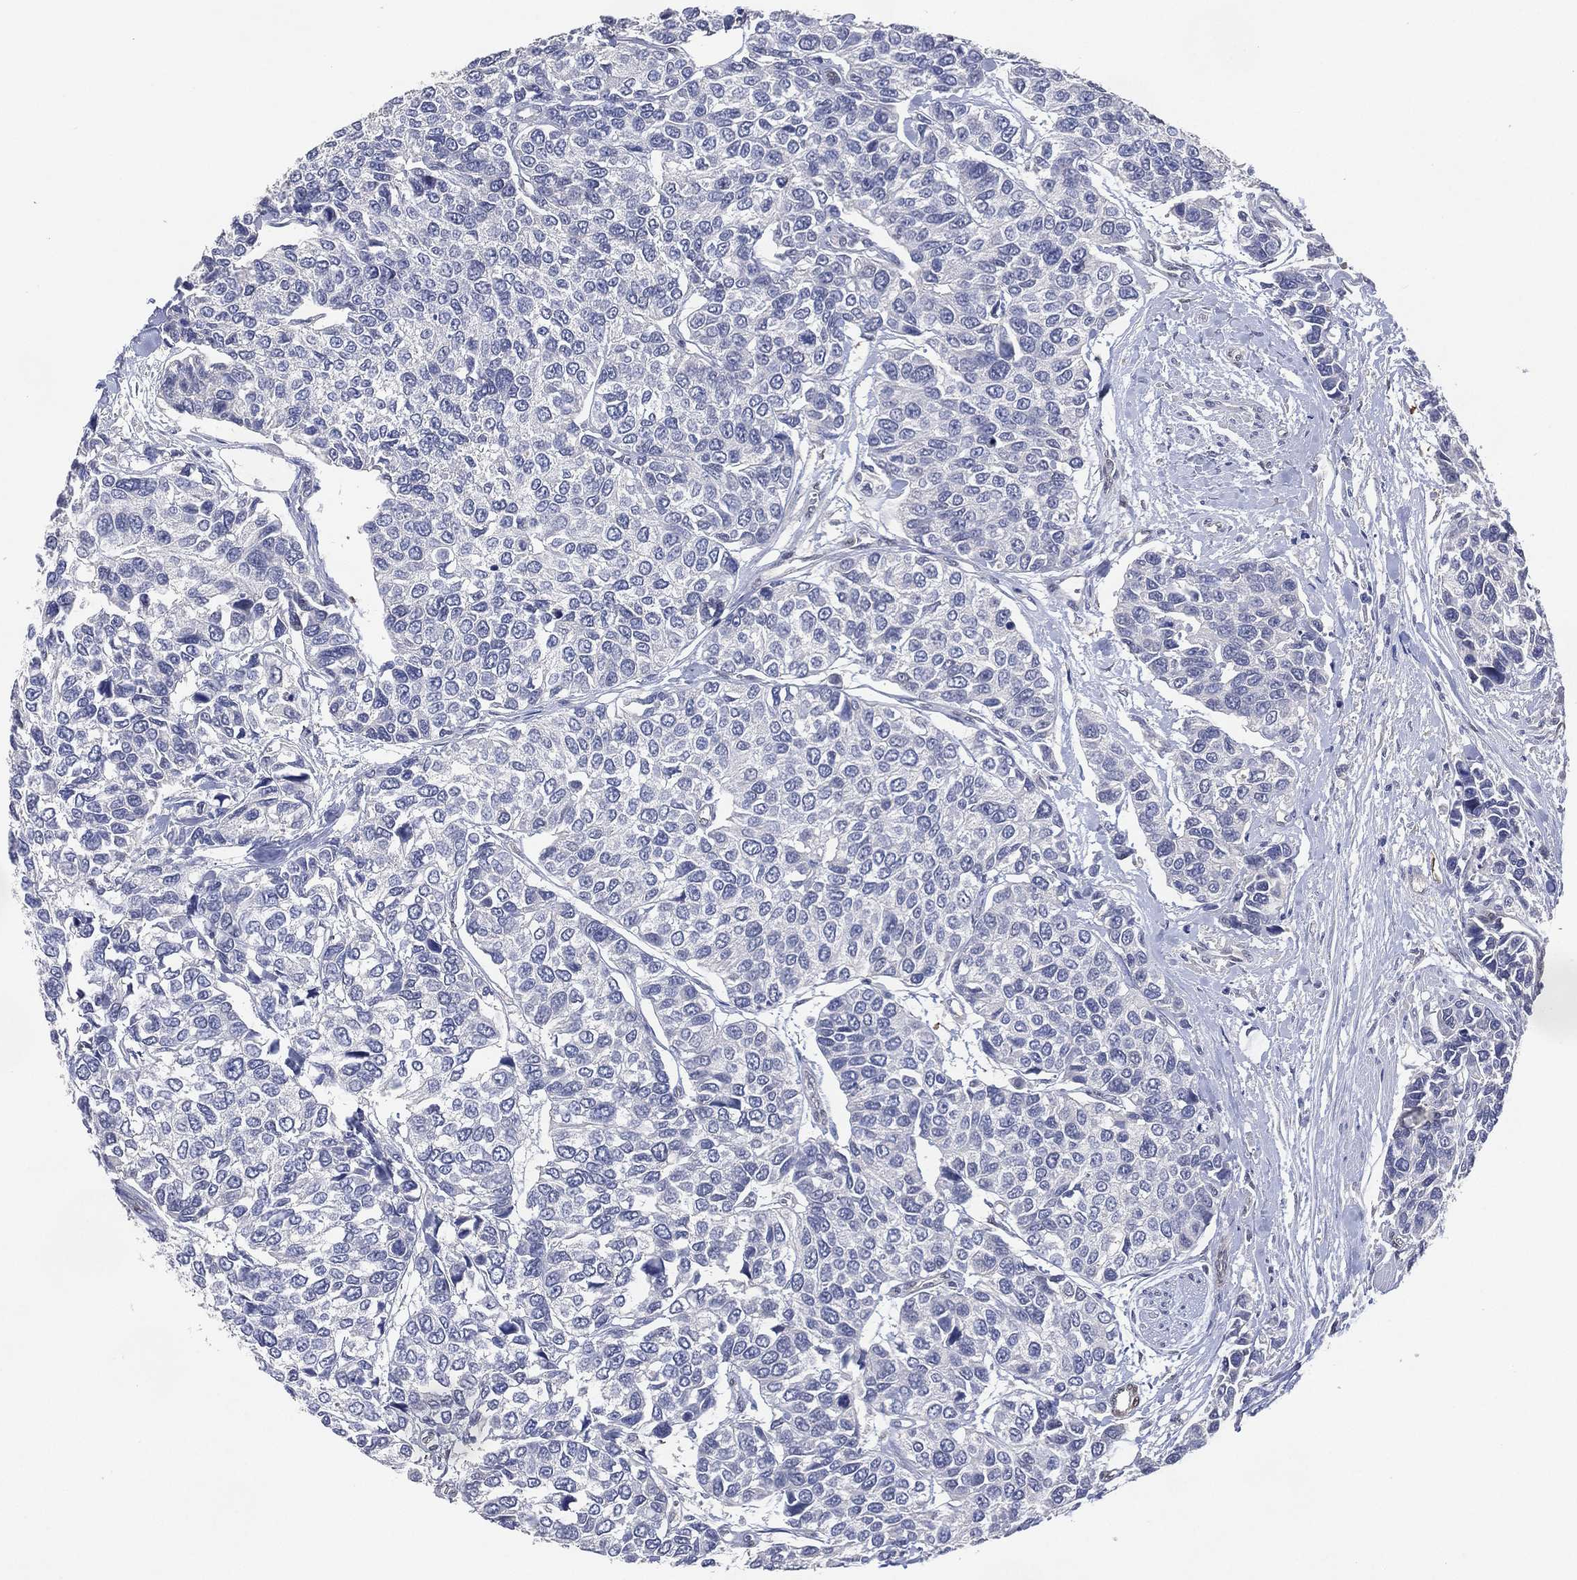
{"staining": {"intensity": "negative", "quantity": "none", "location": "none"}, "tissue": "urothelial cancer", "cell_type": "Tumor cells", "image_type": "cancer", "snomed": [{"axis": "morphology", "description": "Urothelial carcinoma, High grade"}, {"axis": "topography", "description": "Urinary bladder"}], "caption": "Urothelial carcinoma (high-grade) was stained to show a protein in brown. There is no significant staining in tumor cells. Nuclei are stained in blue.", "gene": "AK1", "patient": {"sex": "male", "age": 77}}